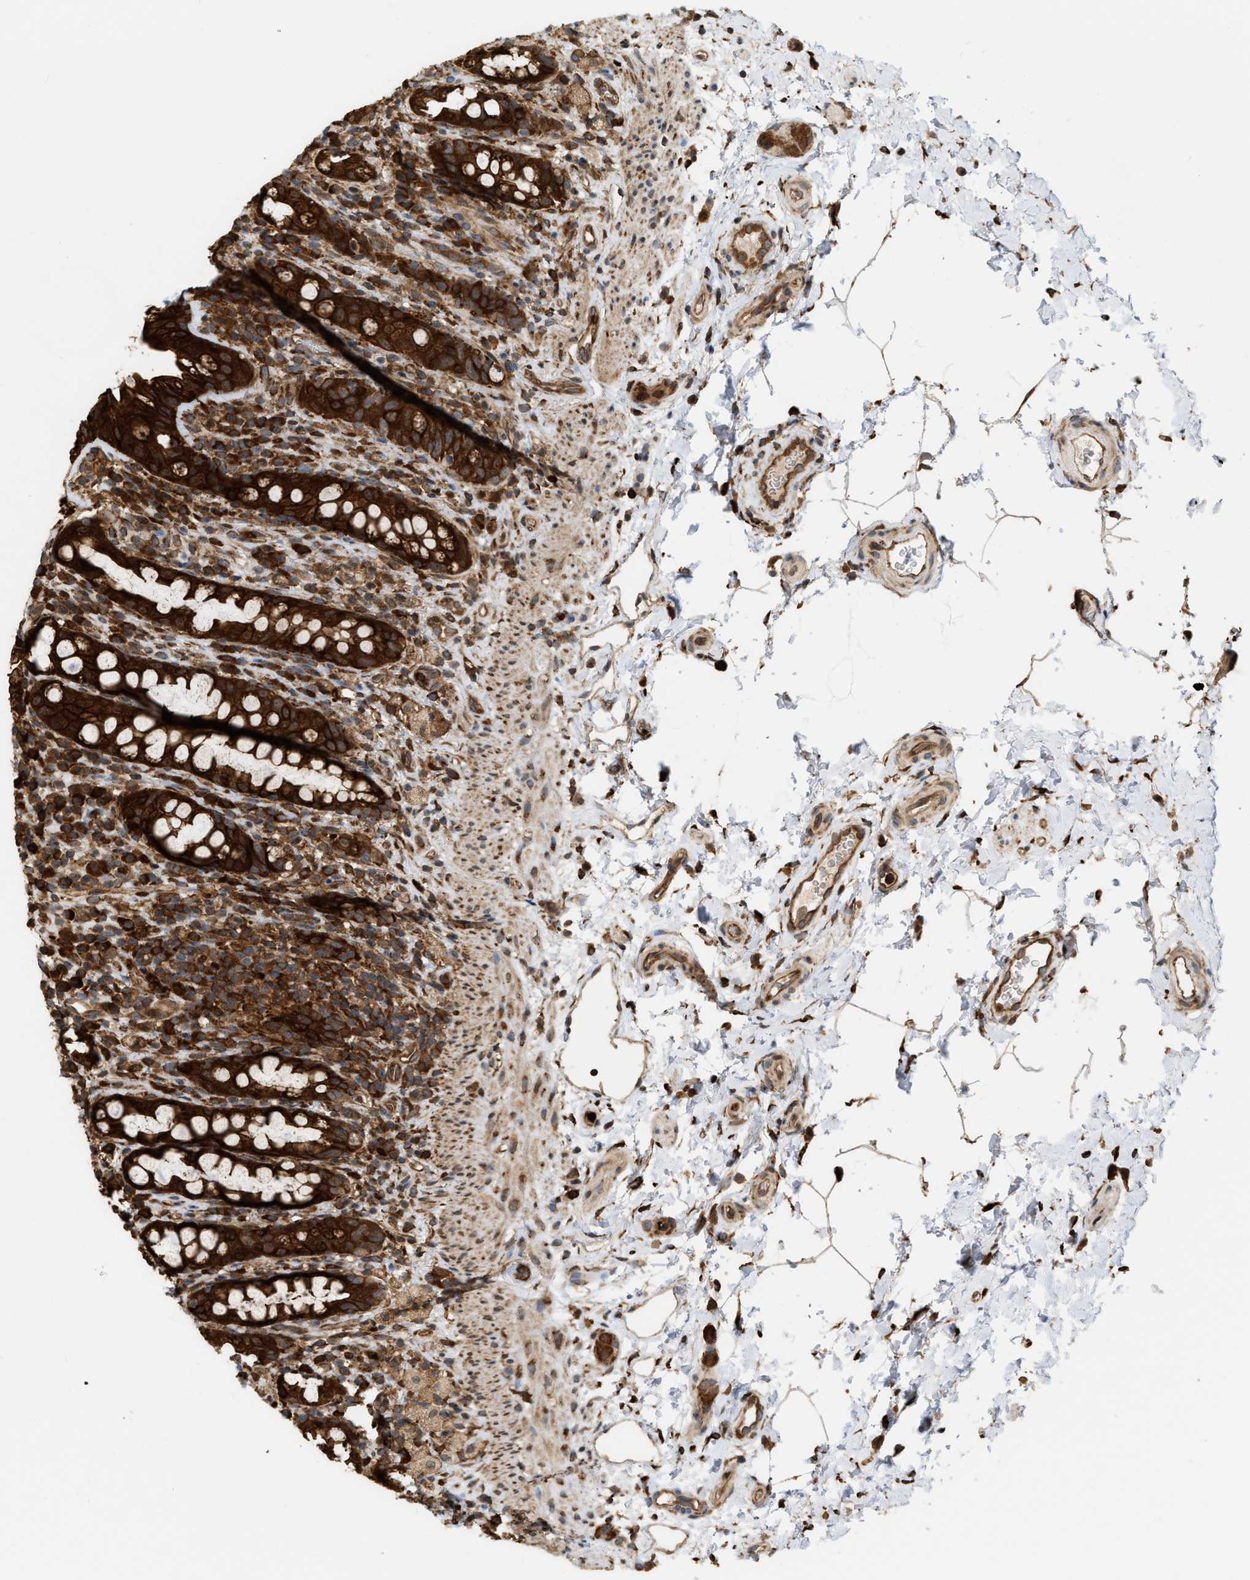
{"staining": {"intensity": "strong", "quantity": ">75%", "location": "cytoplasmic/membranous"}, "tissue": "rectum", "cell_type": "Glandular cells", "image_type": "normal", "snomed": [{"axis": "morphology", "description": "Normal tissue, NOS"}, {"axis": "topography", "description": "Rectum"}], "caption": "The immunohistochemical stain shows strong cytoplasmic/membranous positivity in glandular cells of unremarkable rectum. The staining is performed using DAB (3,3'-diaminobenzidine) brown chromogen to label protein expression. The nuclei are counter-stained blue using hematoxylin.", "gene": "IQCE", "patient": {"sex": "male", "age": 44}}